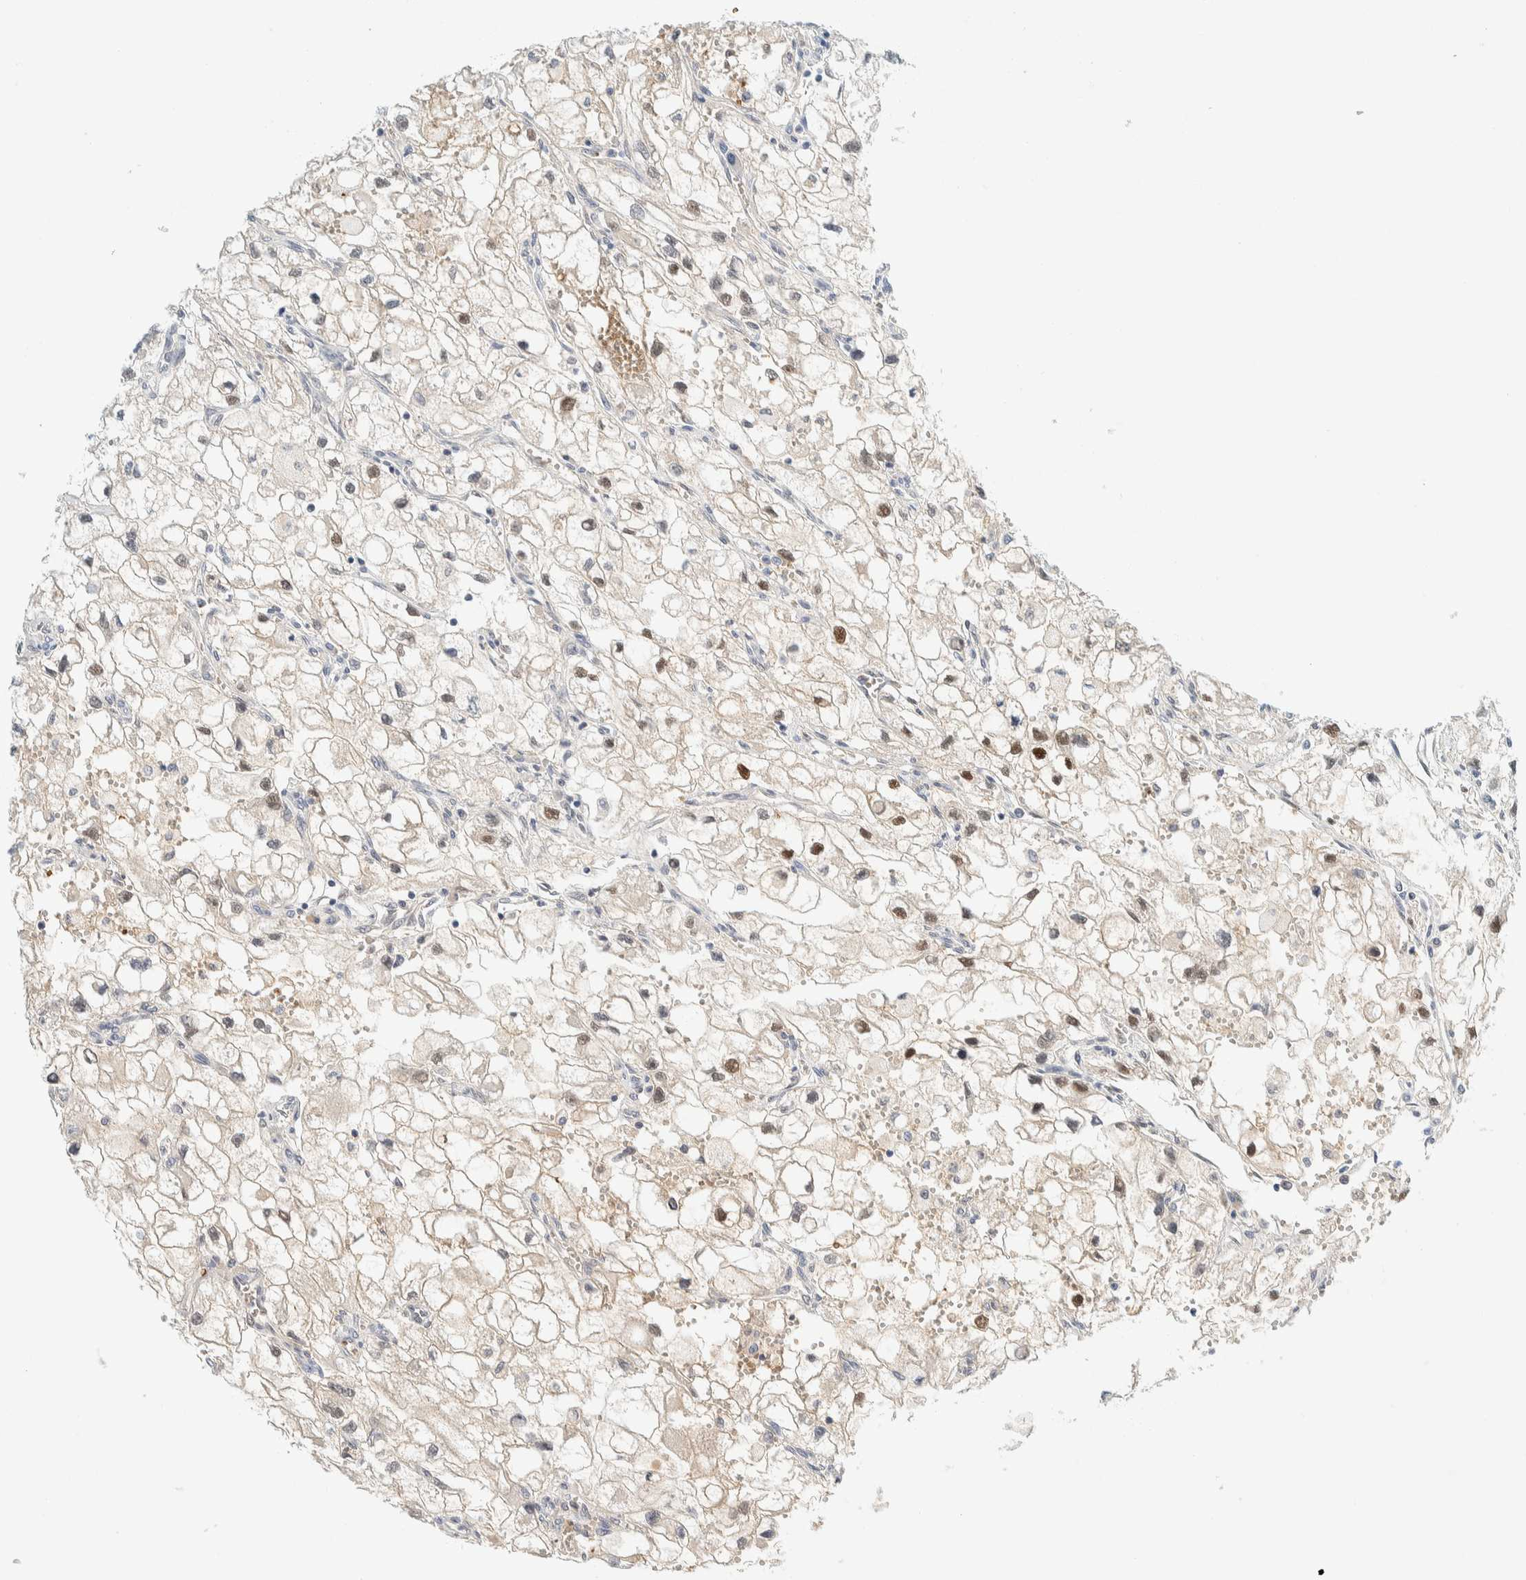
{"staining": {"intensity": "moderate", "quantity": "25%-75%", "location": "nuclear"}, "tissue": "renal cancer", "cell_type": "Tumor cells", "image_type": "cancer", "snomed": [{"axis": "morphology", "description": "Adenocarcinoma, NOS"}, {"axis": "topography", "description": "Kidney"}], "caption": "Renal cancer stained with a brown dye demonstrates moderate nuclear positive positivity in about 25%-75% of tumor cells.", "gene": "TSTD2", "patient": {"sex": "female", "age": 70}}